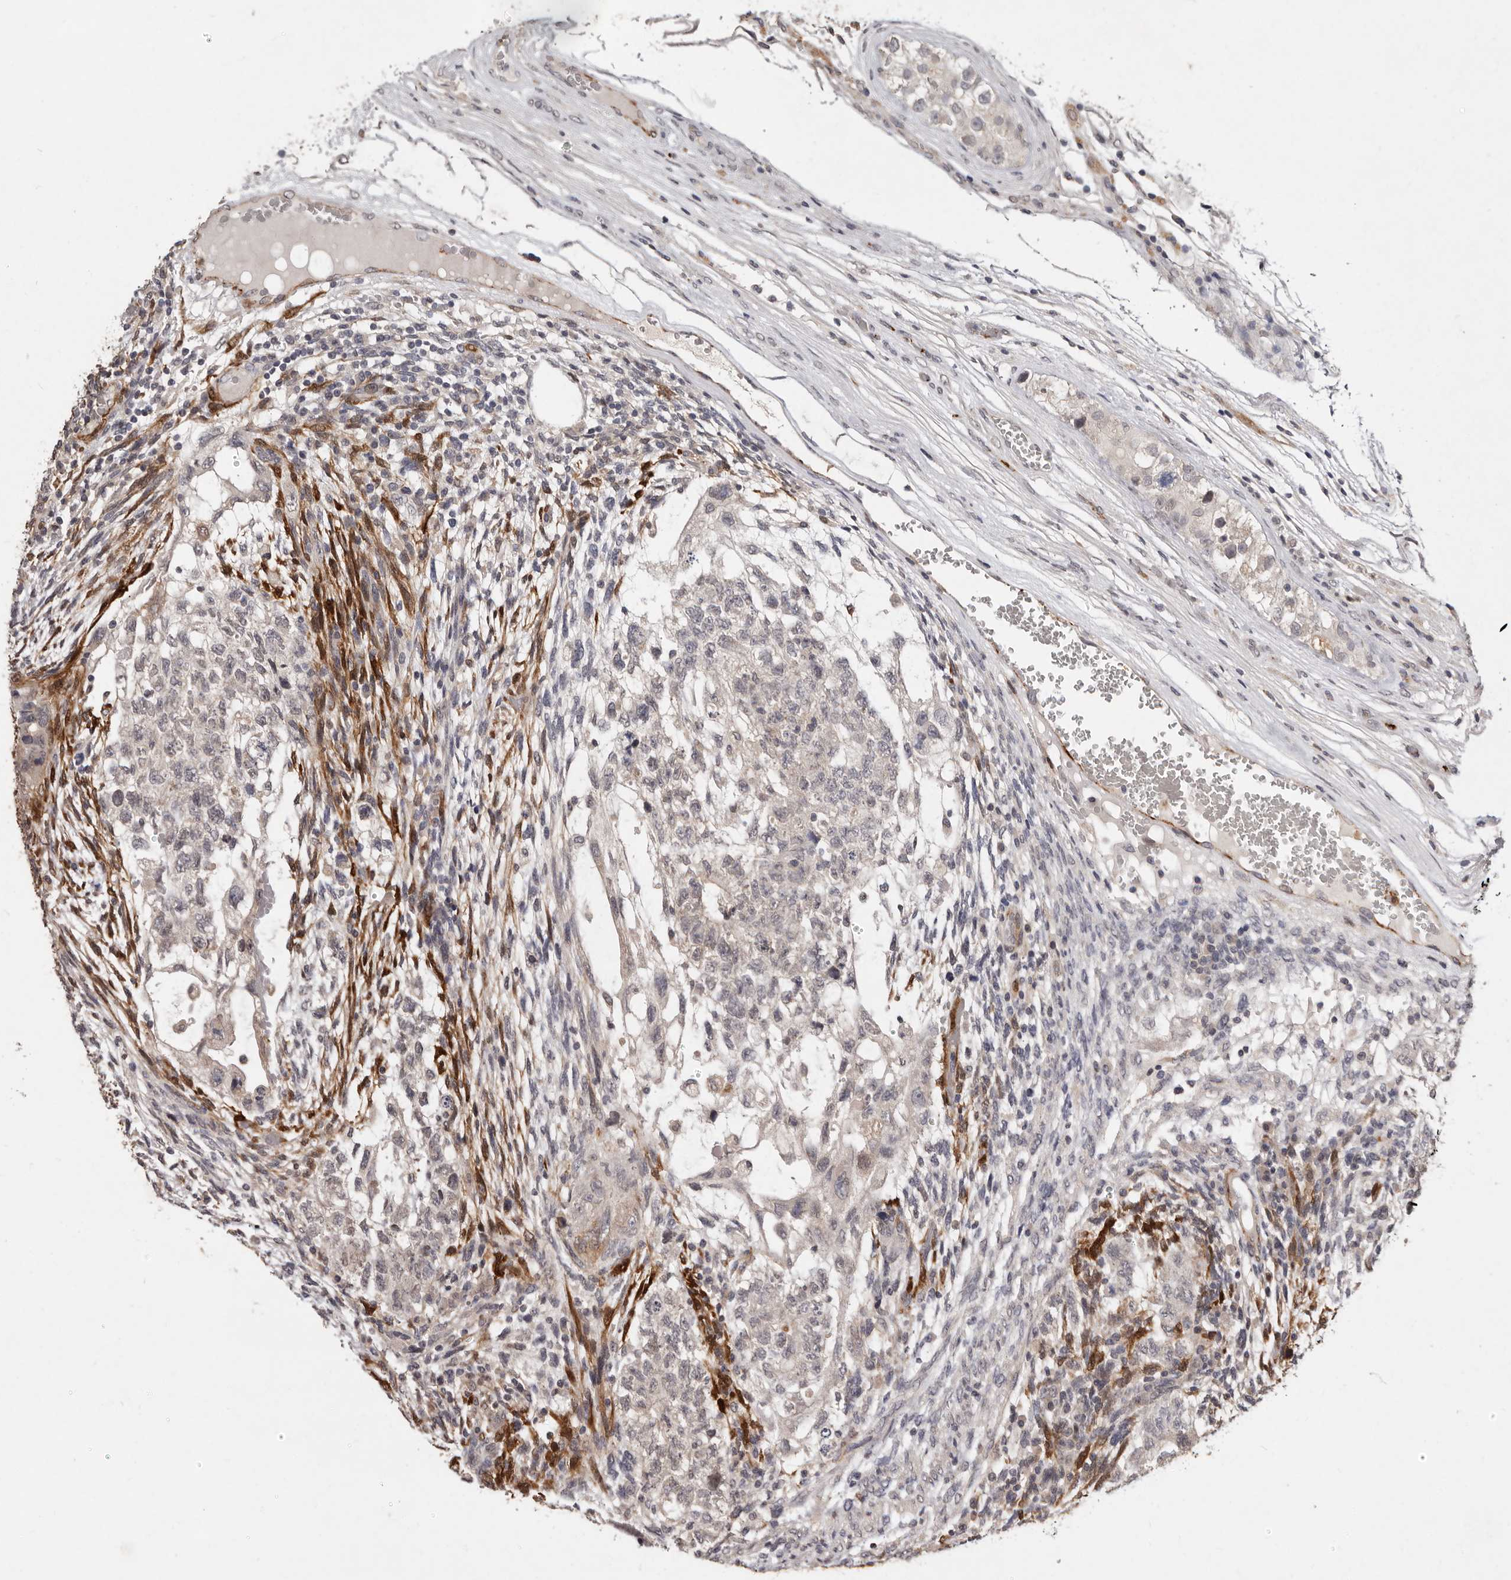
{"staining": {"intensity": "negative", "quantity": "none", "location": "none"}, "tissue": "testis cancer", "cell_type": "Tumor cells", "image_type": "cancer", "snomed": [{"axis": "morphology", "description": "Normal tissue, NOS"}, {"axis": "morphology", "description": "Carcinoma, Embryonal, NOS"}, {"axis": "topography", "description": "Testis"}], "caption": "High power microscopy photomicrograph of an immunohistochemistry (IHC) micrograph of testis cancer (embryonal carcinoma), revealing no significant expression in tumor cells. Brightfield microscopy of immunohistochemistry stained with DAB (3,3'-diaminobenzidine) (brown) and hematoxylin (blue), captured at high magnification.", "gene": "SULT1E1", "patient": {"sex": "male", "age": 36}}